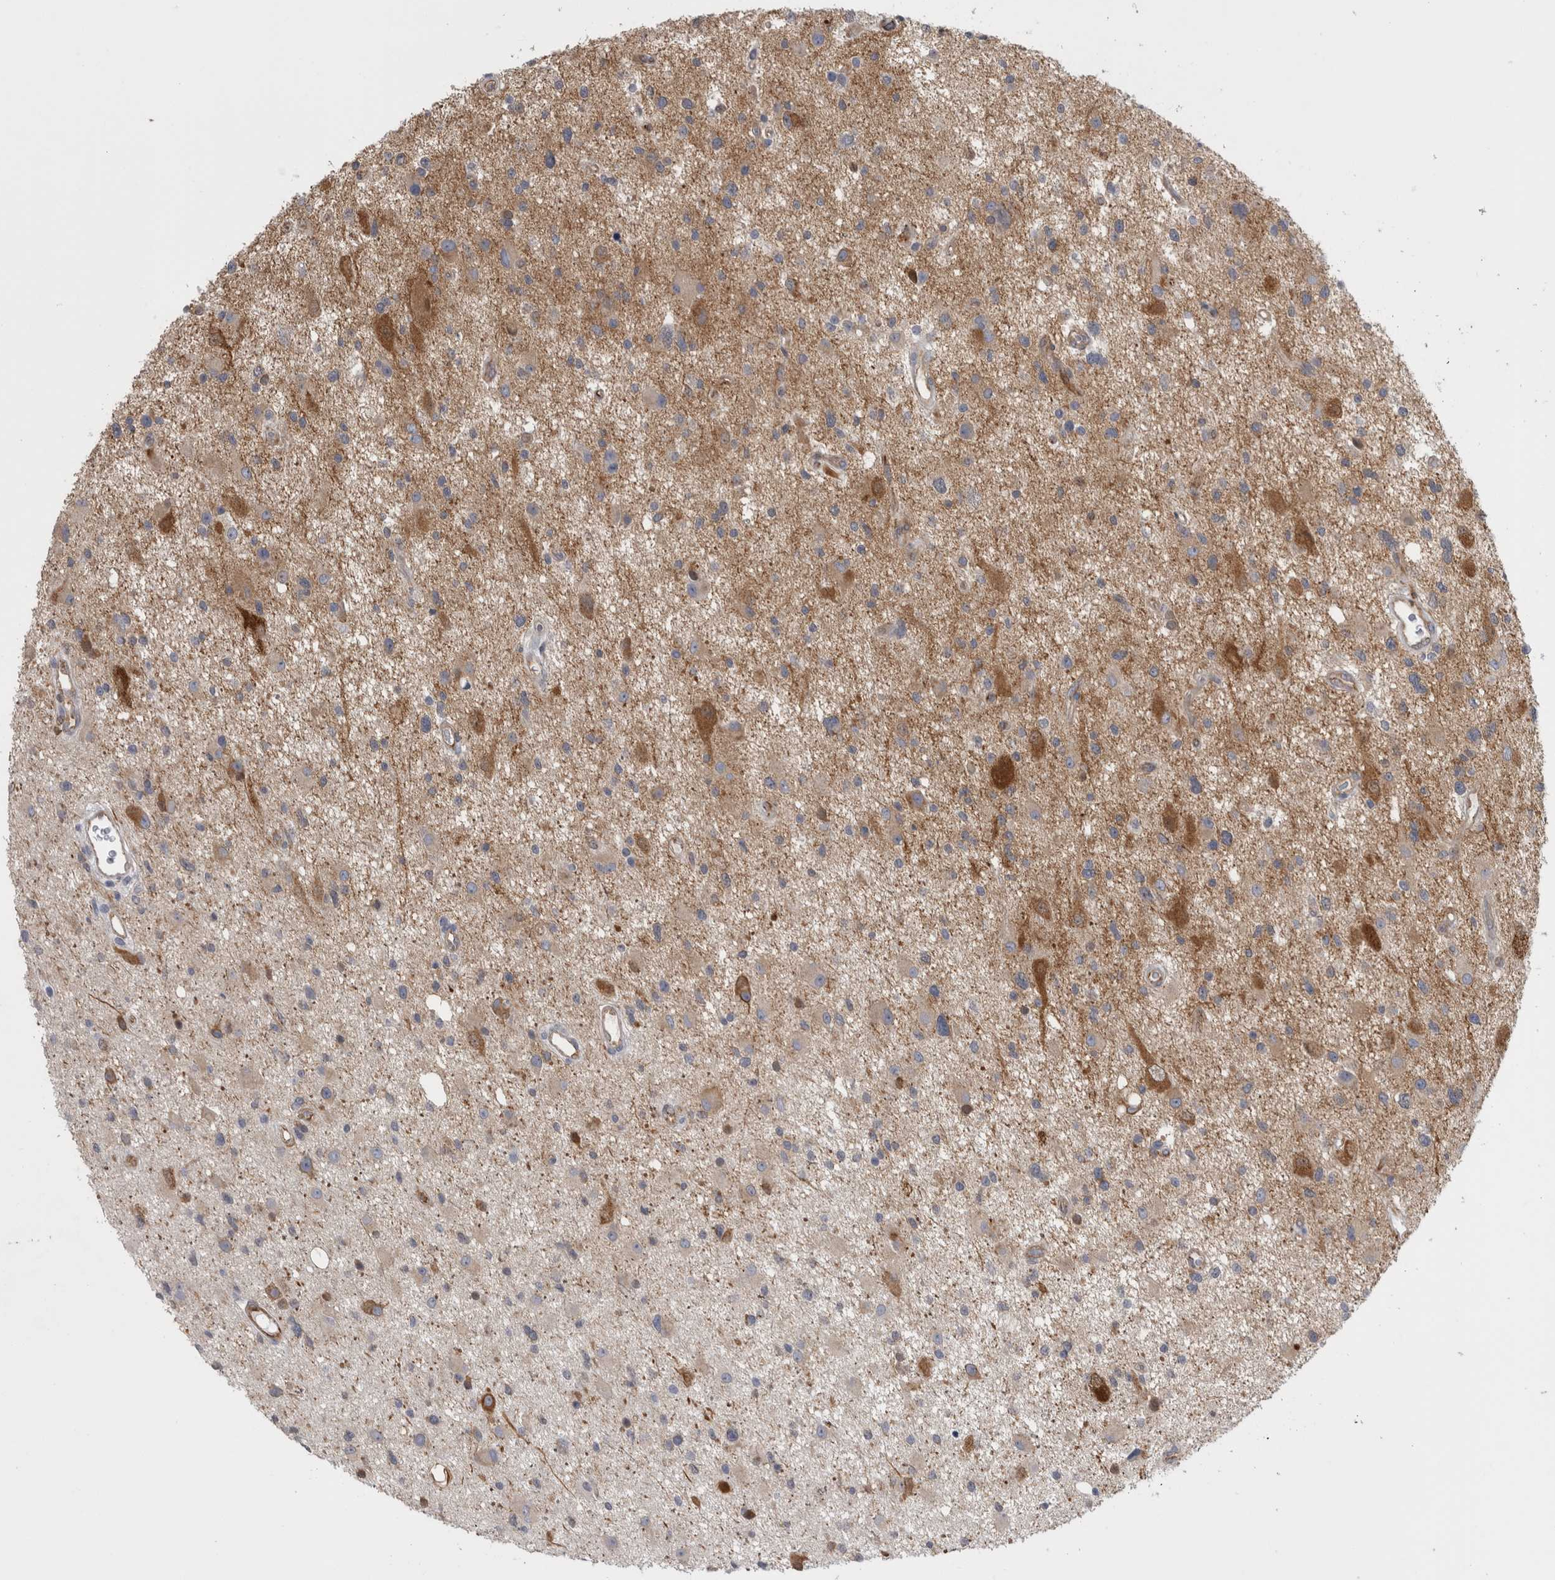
{"staining": {"intensity": "moderate", "quantity": "<25%", "location": "cytoplasmic/membranous"}, "tissue": "glioma", "cell_type": "Tumor cells", "image_type": "cancer", "snomed": [{"axis": "morphology", "description": "Glioma, malignant, High grade"}, {"axis": "topography", "description": "Brain"}], "caption": "The photomicrograph exhibits staining of glioma, revealing moderate cytoplasmic/membranous protein expression (brown color) within tumor cells.", "gene": "ACOT7", "patient": {"sex": "male", "age": 33}}